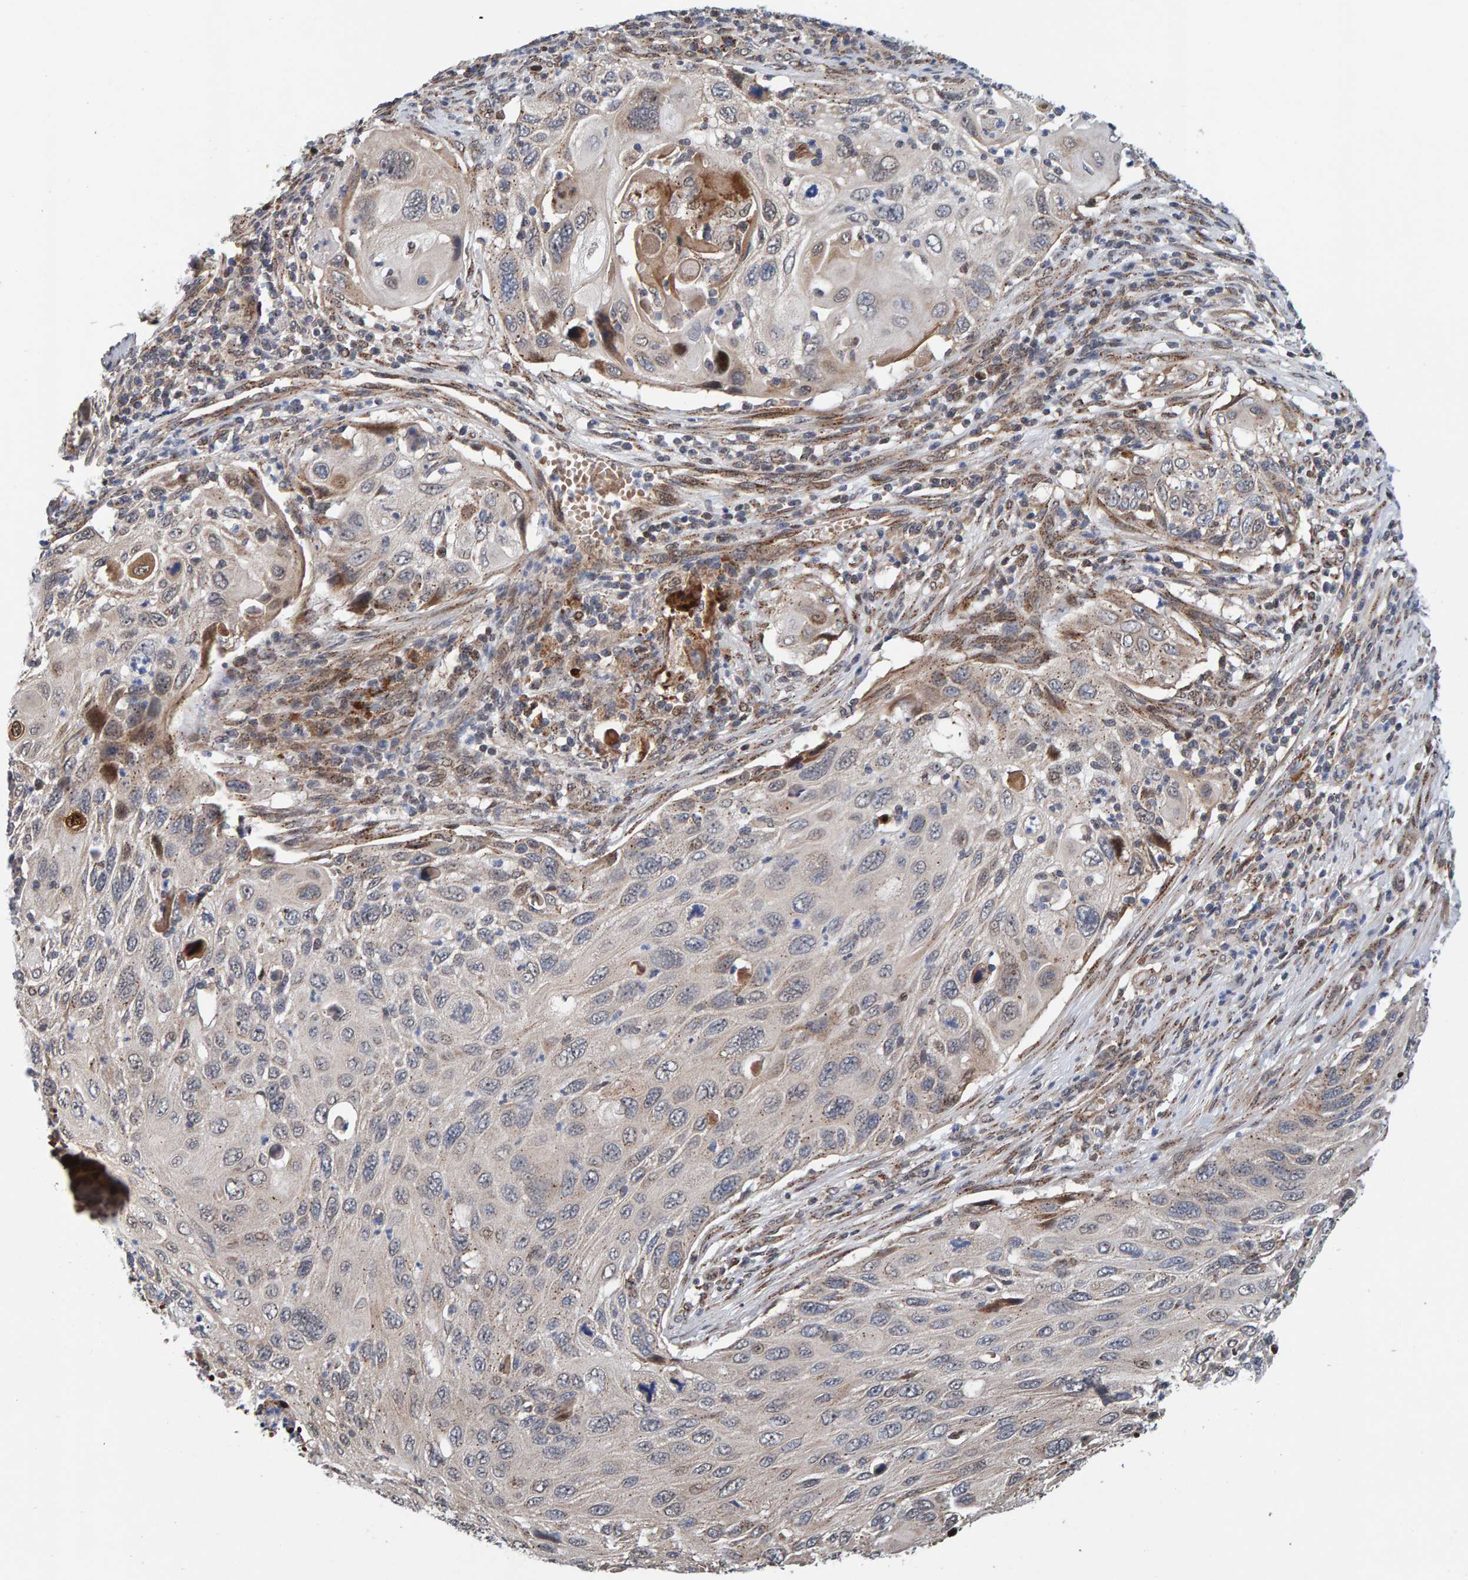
{"staining": {"intensity": "weak", "quantity": "<25%", "location": "cytoplasmic/membranous"}, "tissue": "cervical cancer", "cell_type": "Tumor cells", "image_type": "cancer", "snomed": [{"axis": "morphology", "description": "Squamous cell carcinoma, NOS"}, {"axis": "topography", "description": "Cervix"}], "caption": "The image displays no significant staining in tumor cells of cervical cancer (squamous cell carcinoma). (DAB (3,3'-diaminobenzidine) IHC with hematoxylin counter stain).", "gene": "CCDC25", "patient": {"sex": "female", "age": 70}}